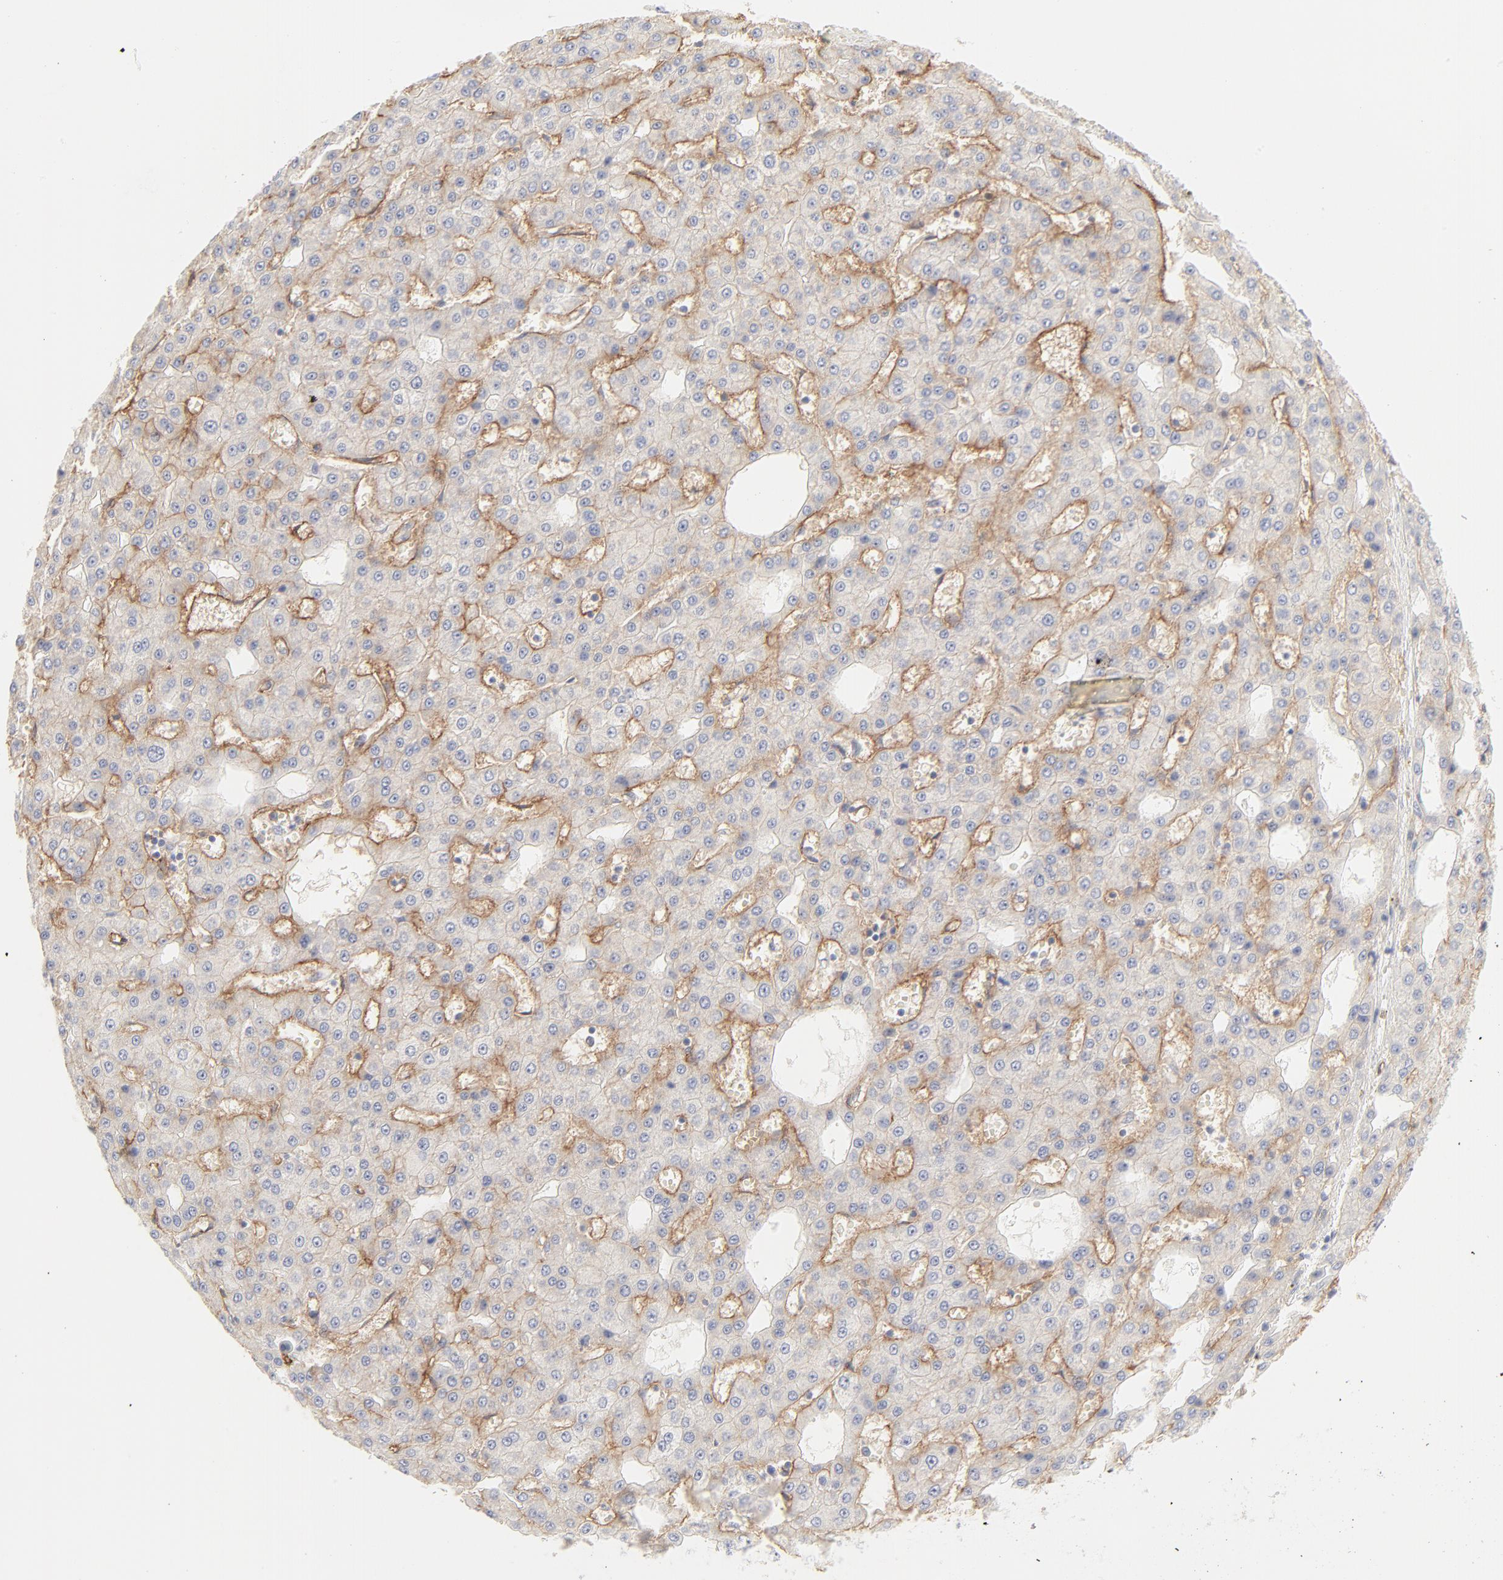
{"staining": {"intensity": "negative", "quantity": "none", "location": "none"}, "tissue": "liver cancer", "cell_type": "Tumor cells", "image_type": "cancer", "snomed": [{"axis": "morphology", "description": "Carcinoma, Hepatocellular, NOS"}, {"axis": "topography", "description": "Liver"}], "caption": "This is an IHC micrograph of human liver cancer. There is no expression in tumor cells.", "gene": "ITGA5", "patient": {"sex": "male", "age": 47}}